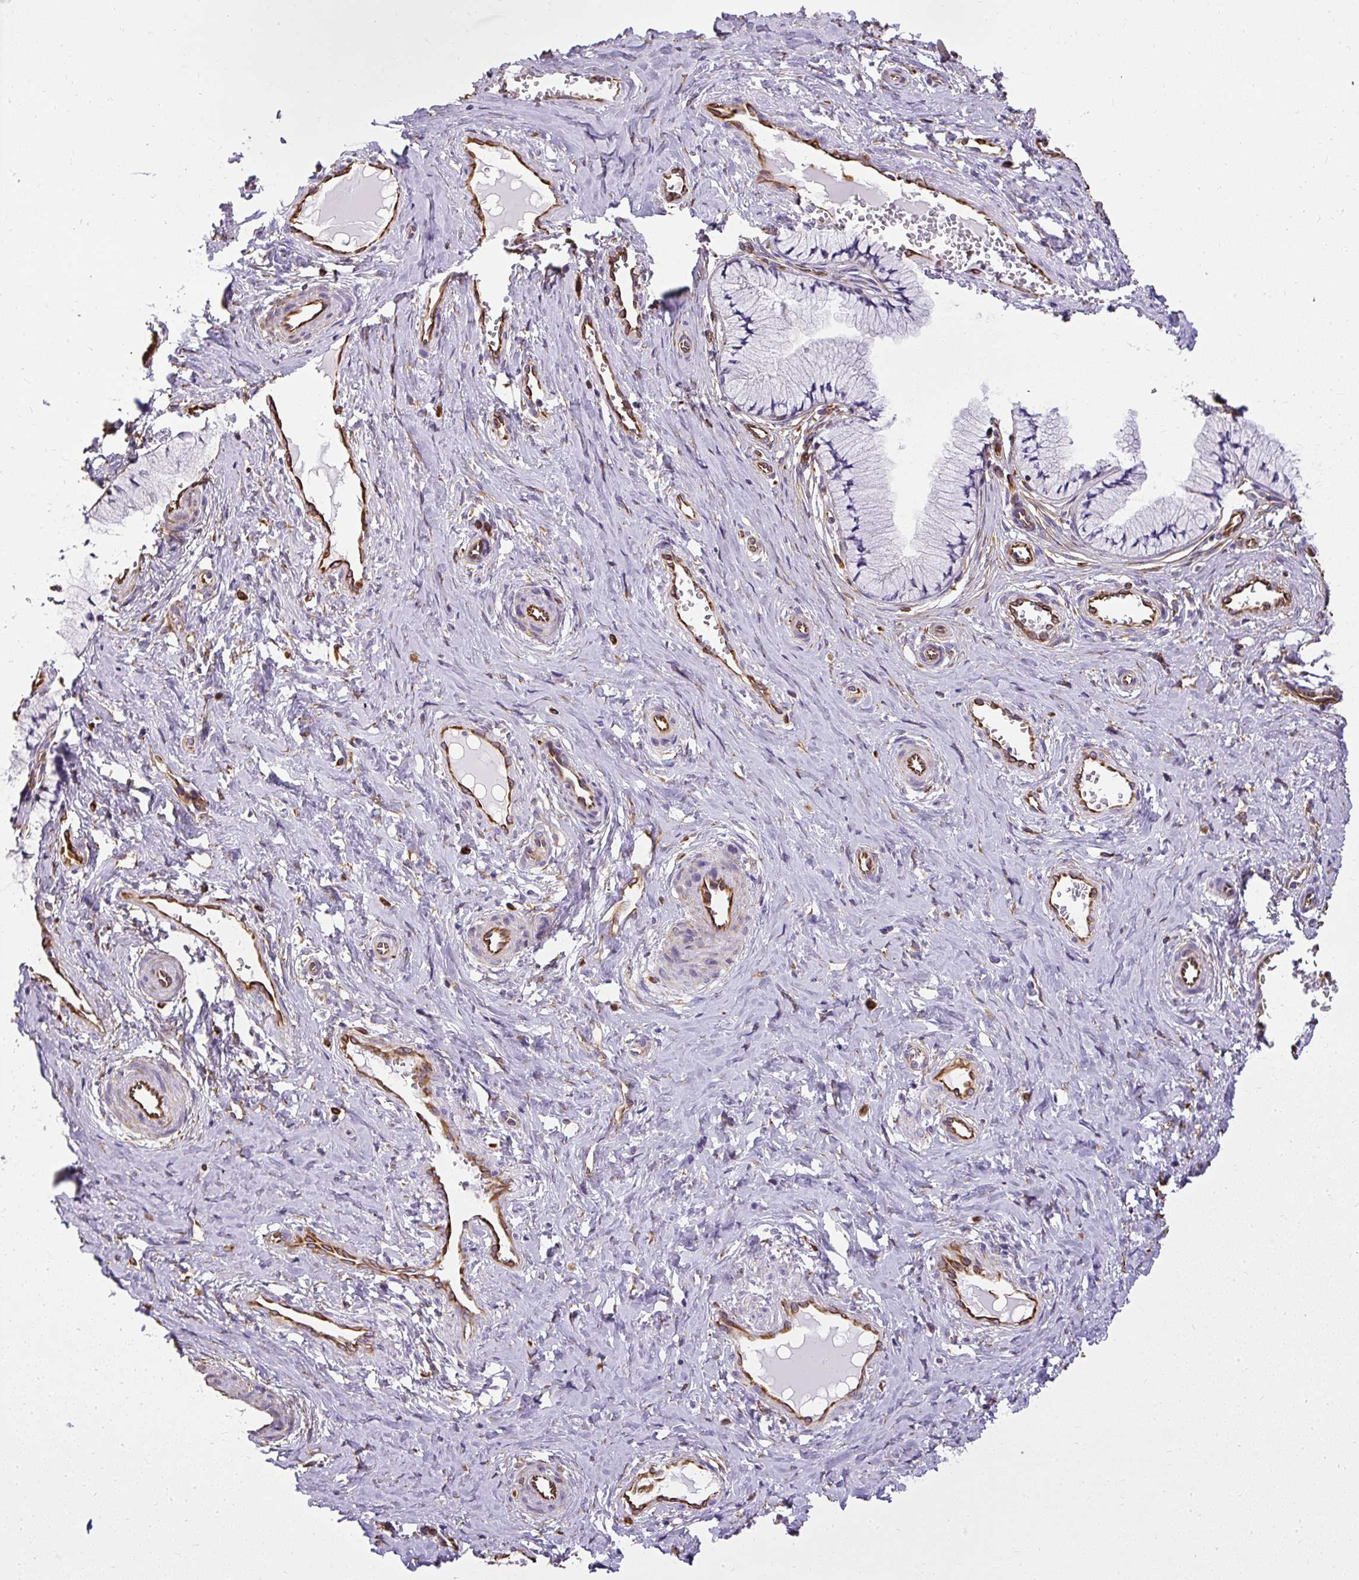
{"staining": {"intensity": "negative", "quantity": "none", "location": "none"}, "tissue": "cervix", "cell_type": "Glandular cells", "image_type": "normal", "snomed": [{"axis": "morphology", "description": "Normal tissue, NOS"}, {"axis": "topography", "description": "Cervix"}], "caption": "A photomicrograph of human cervix is negative for staining in glandular cells. Nuclei are stained in blue.", "gene": "PLS1", "patient": {"sex": "female", "age": 36}}